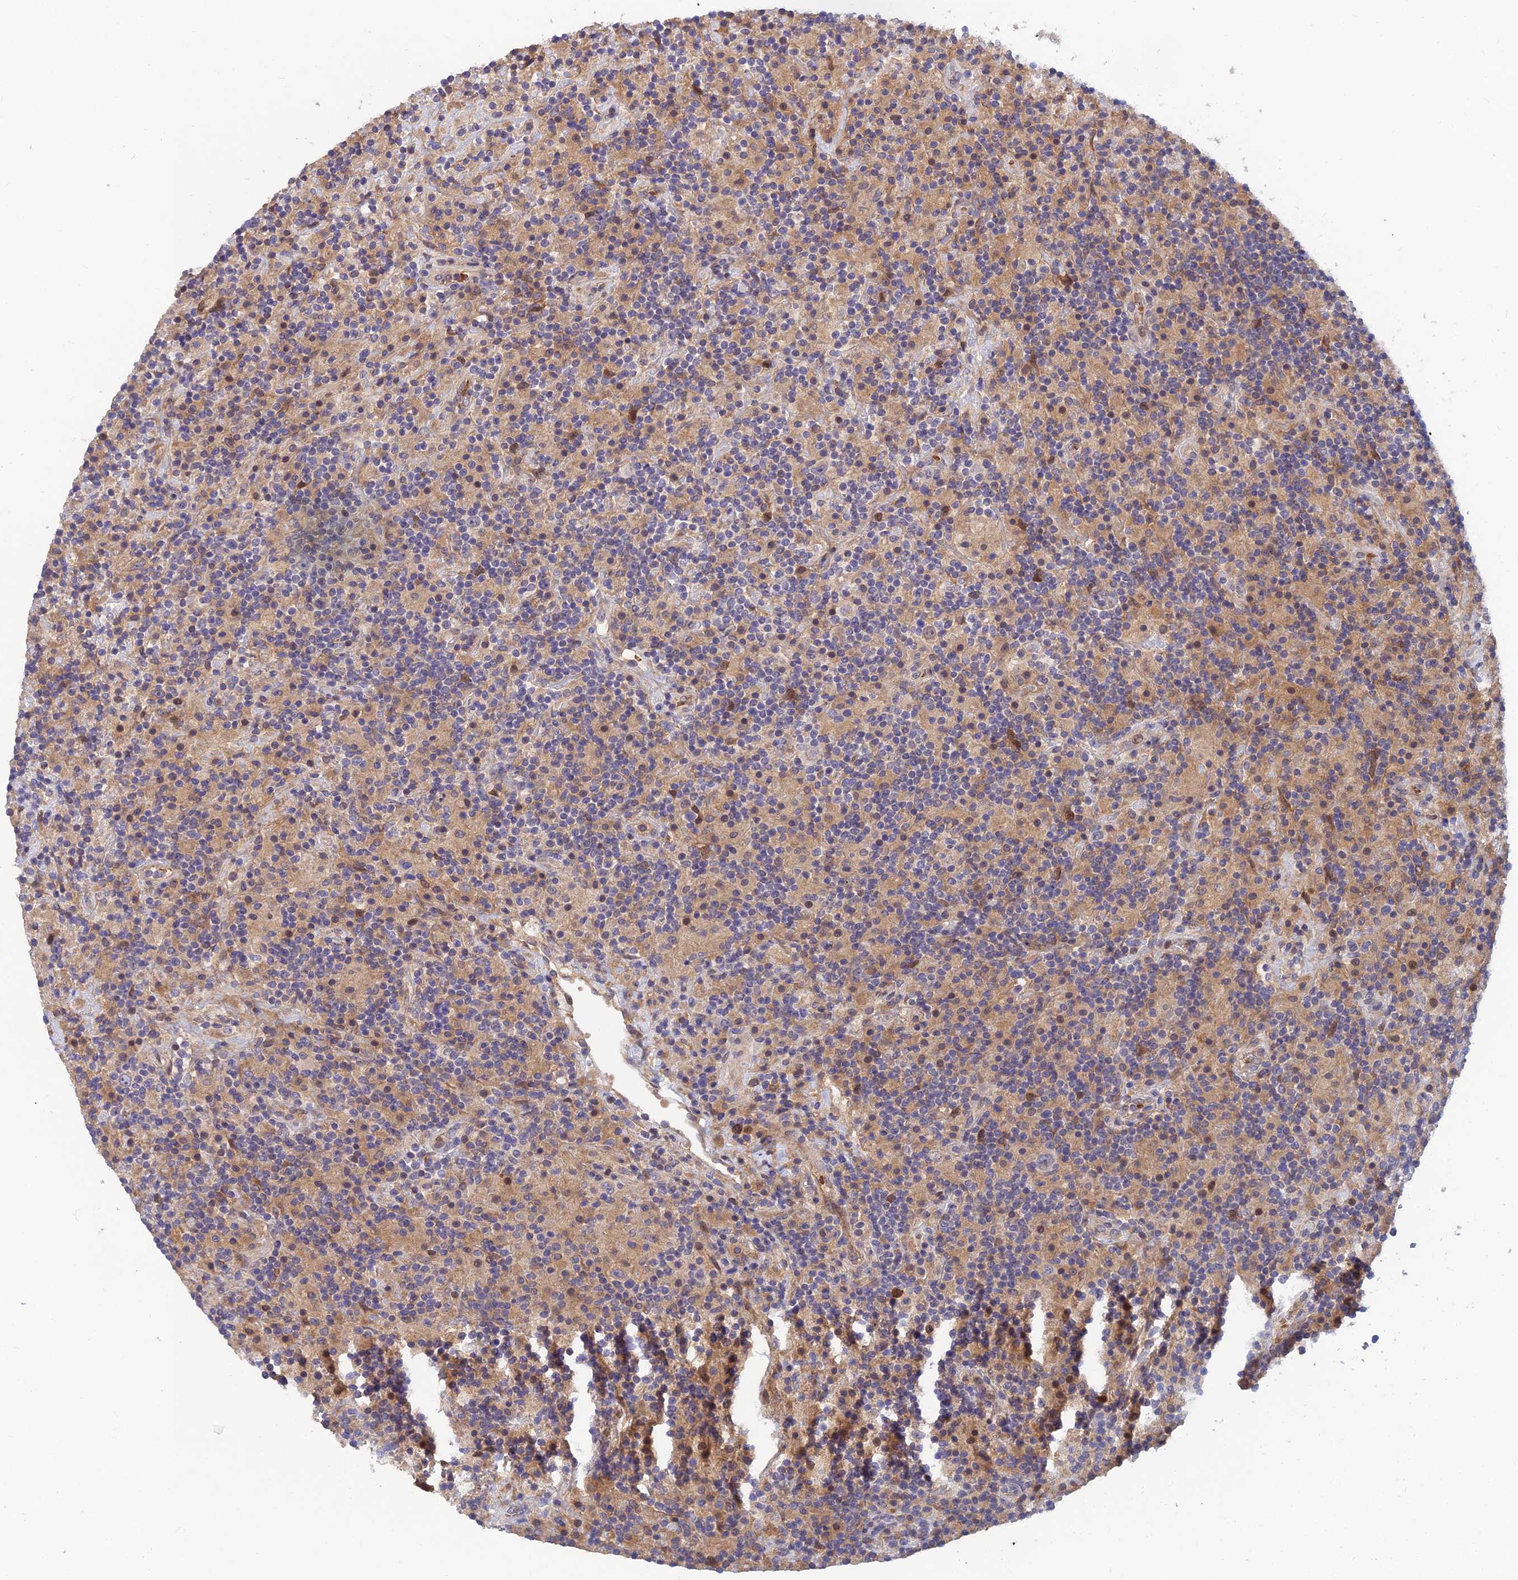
{"staining": {"intensity": "negative", "quantity": "none", "location": "none"}, "tissue": "lymphoma", "cell_type": "Tumor cells", "image_type": "cancer", "snomed": [{"axis": "morphology", "description": "Hodgkin's disease, NOS"}, {"axis": "topography", "description": "Lymph node"}], "caption": "Image shows no significant protein positivity in tumor cells of lymphoma.", "gene": "FAM151B", "patient": {"sex": "male", "age": 70}}